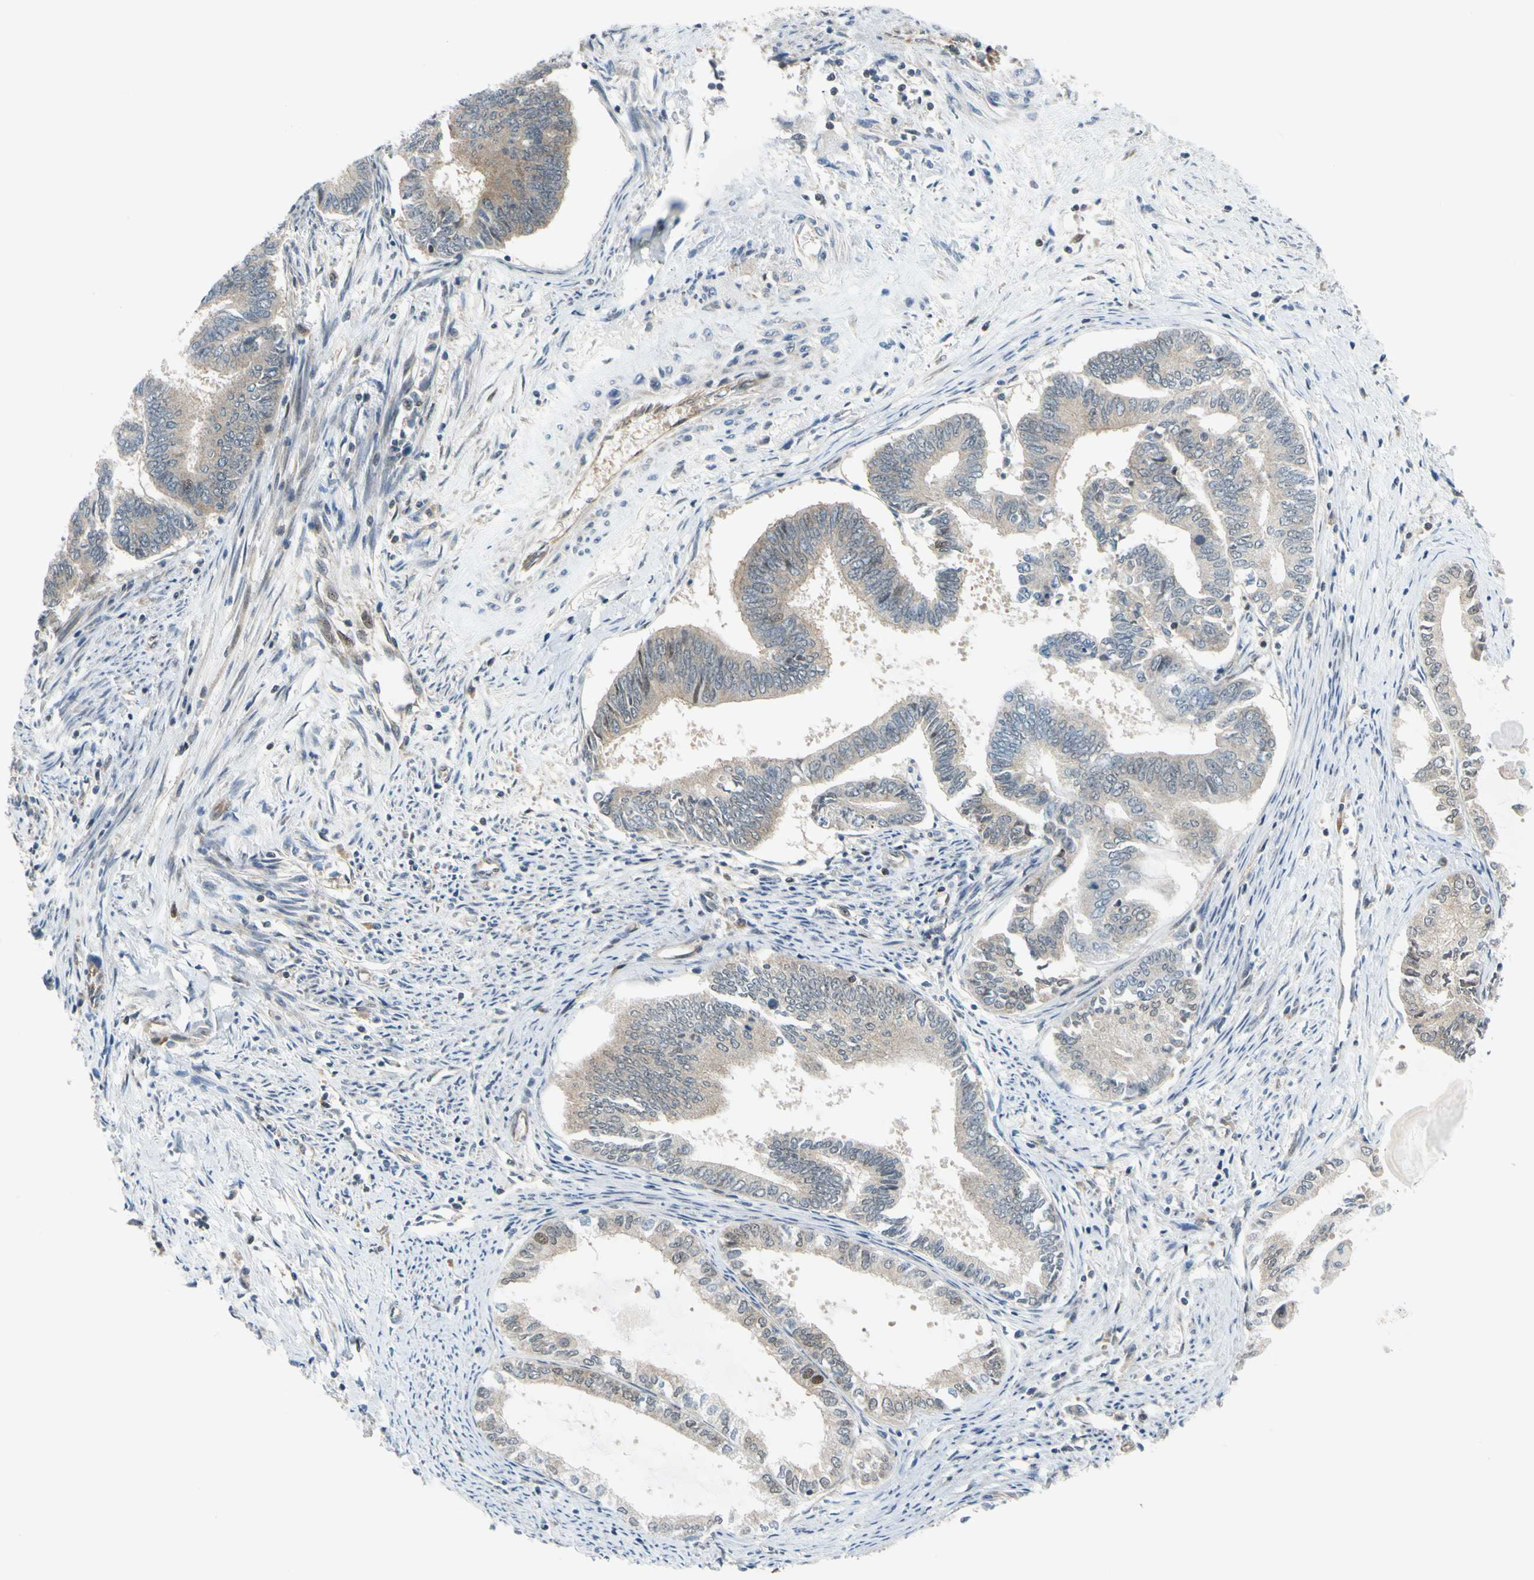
{"staining": {"intensity": "weak", "quantity": "<25%", "location": "cytoplasmic/membranous"}, "tissue": "endometrial cancer", "cell_type": "Tumor cells", "image_type": "cancer", "snomed": [{"axis": "morphology", "description": "Adenocarcinoma, NOS"}, {"axis": "topography", "description": "Endometrium"}], "caption": "IHC photomicrograph of neoplastic tissue: endometrial cancer (adenocarcinoma) stained with DAB (3,3'-diaminobenzidine) reveals no significant protein positivity in tumor cells.", "gene": "MAPK9", "patient": {"sex": "female", "age": 86}}